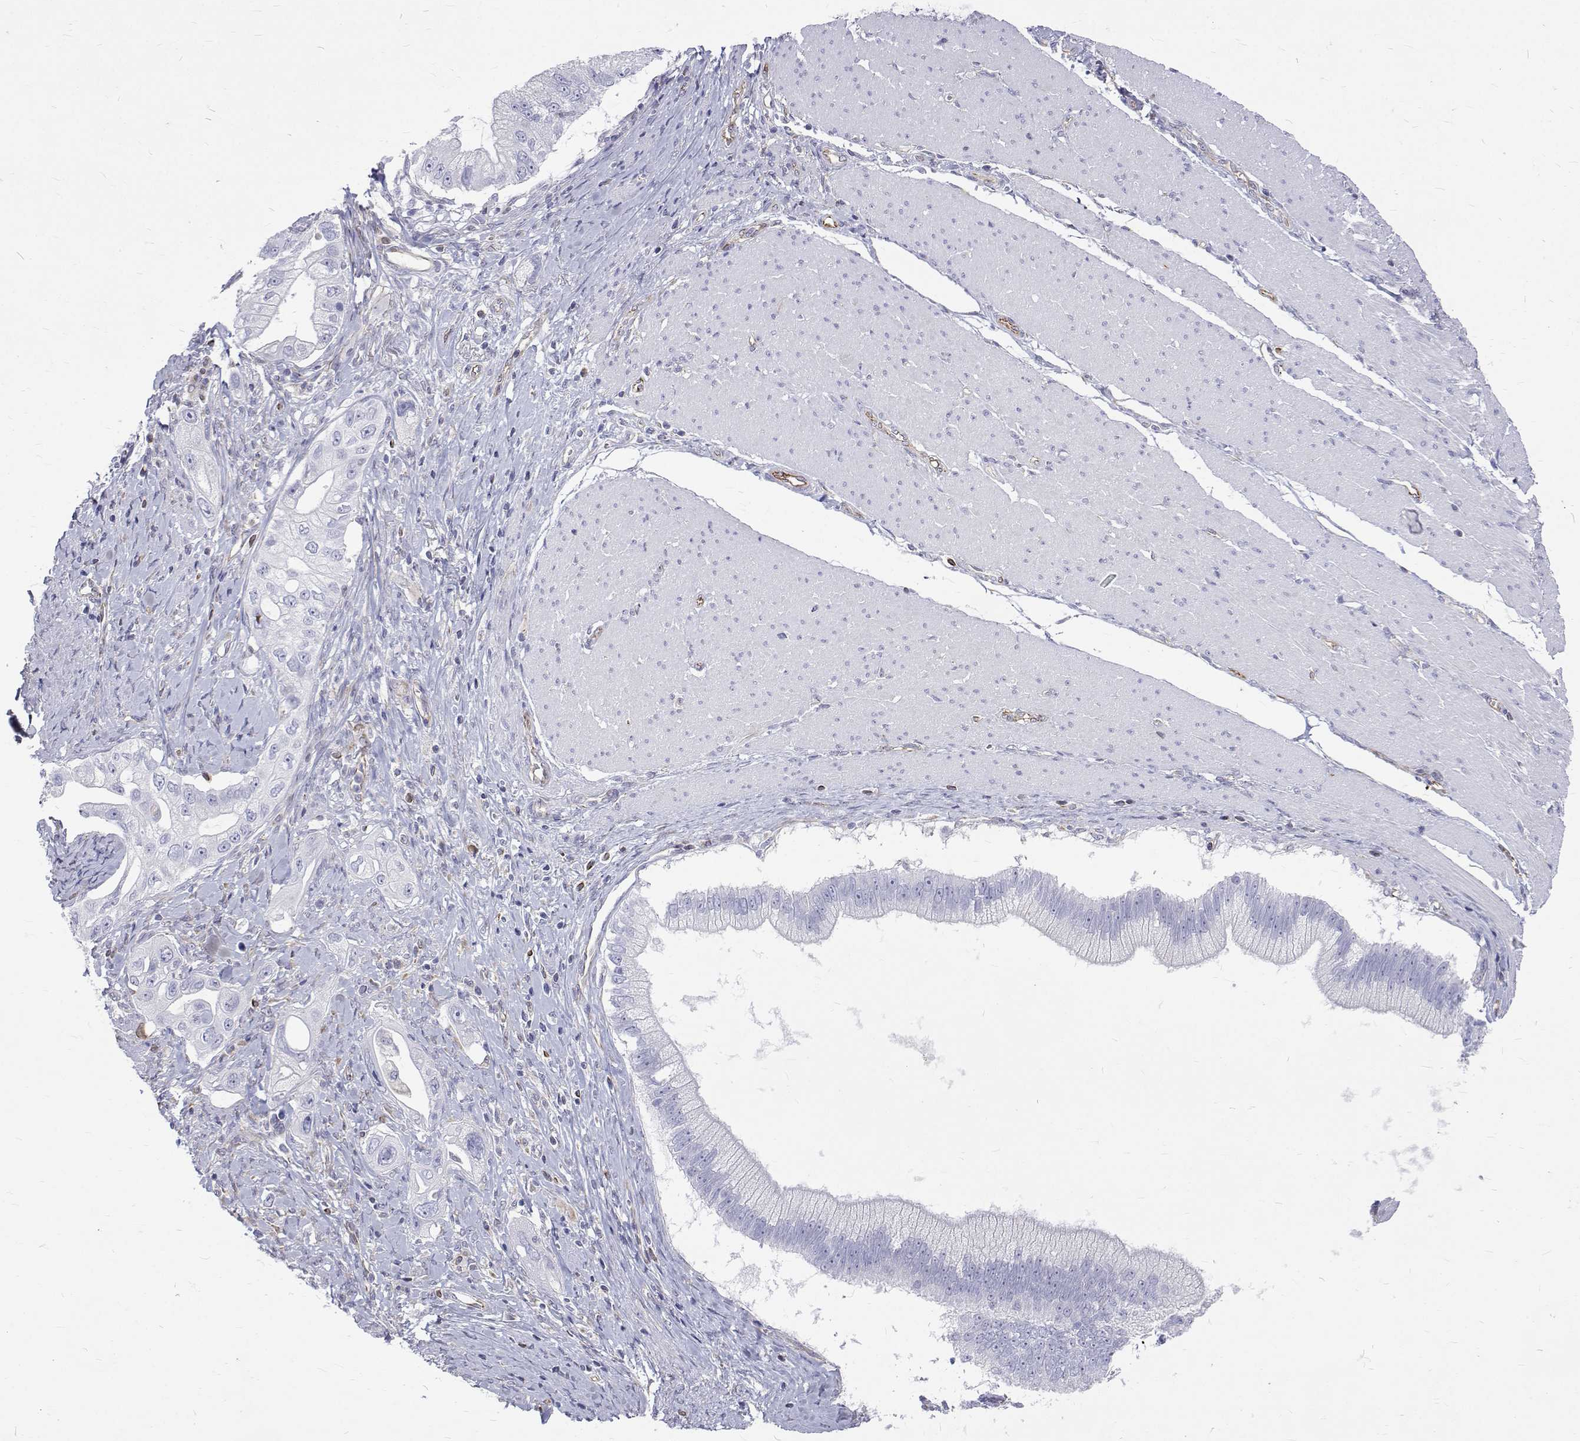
{"staining": {"intensity": "negative", "quantity": "none", "location": "none"}, "tissue": "pancreatic cancer", "cell_type": "Tumor cells", "image_type": "cancer", "snomed": [{"axis": "morphology", "description": "Adenocarcinoma, NOS"}, {"axis": "topography", "description": "Pancreas"}], "caption": "A histopathology image of pancreatic adenocarcinoma stained for a protein reveals no brown staining in tumor cells.", "gene": "OPRPN", "patient": {"sex": "male", "age": 70}}